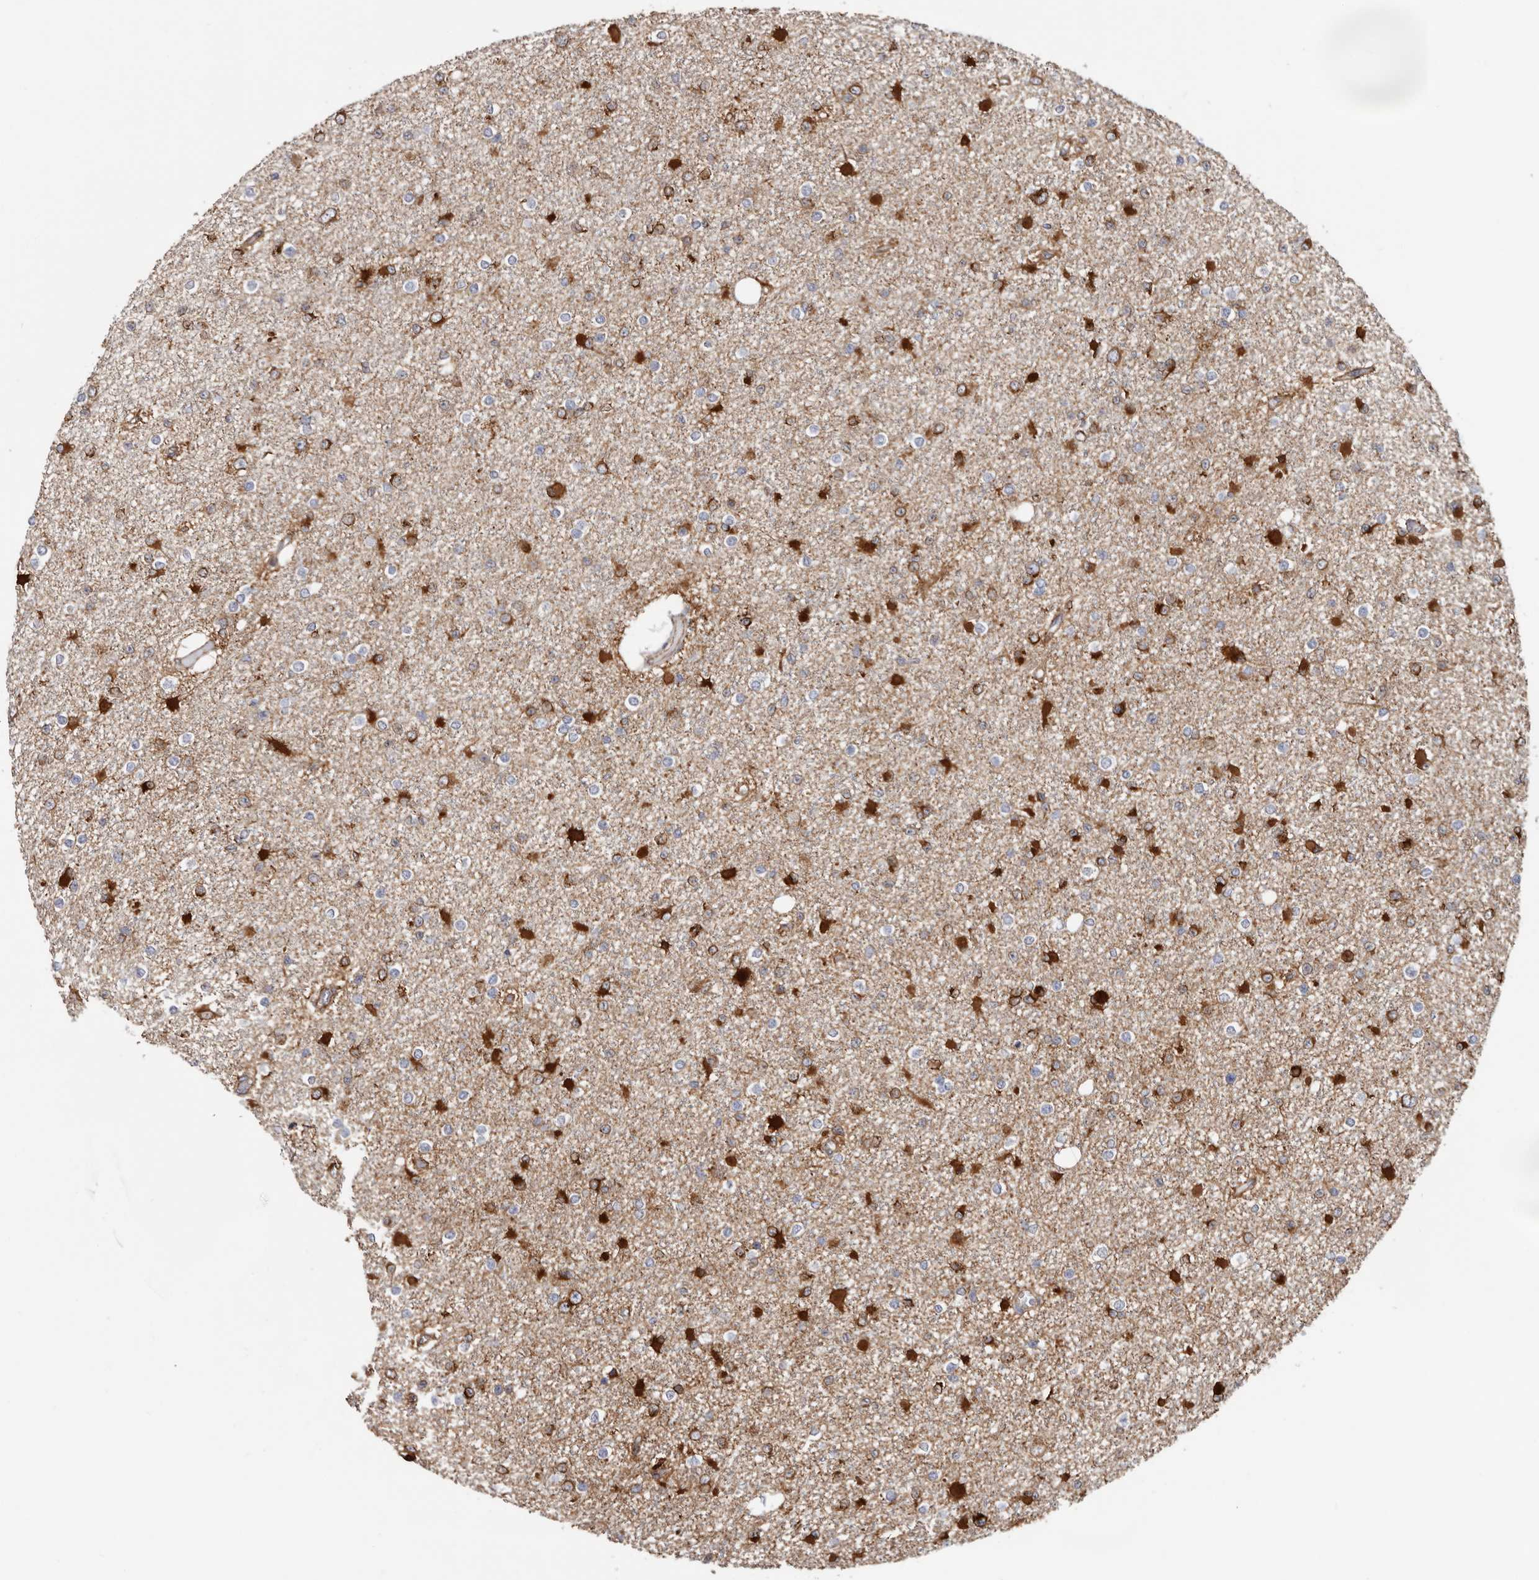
{"staining": {"intensity": "moderate", "quantity": "25%-75%", "location": "cytoplasmic/membranous"}, "tissue": "glioma", "cell_type": "Tumor cells", "image_type": "cancer", "snomed": [{"axis": "morphology", "description": "Glioma, malignant, Low grade"}, {"axis": "topography", "description": "Brain"}], "caption": "Immunohistochemical staining of malignant low-grade glioma shows medium levels of moderate cytoplasmic/membranous positivity in approximately 25%-75% of tumor cells. (brown staining indicates protein expression, while blue staining denotes nuclei).", "gene": "SEMA3E", "patient": {"sex": "female", "age": 22}}